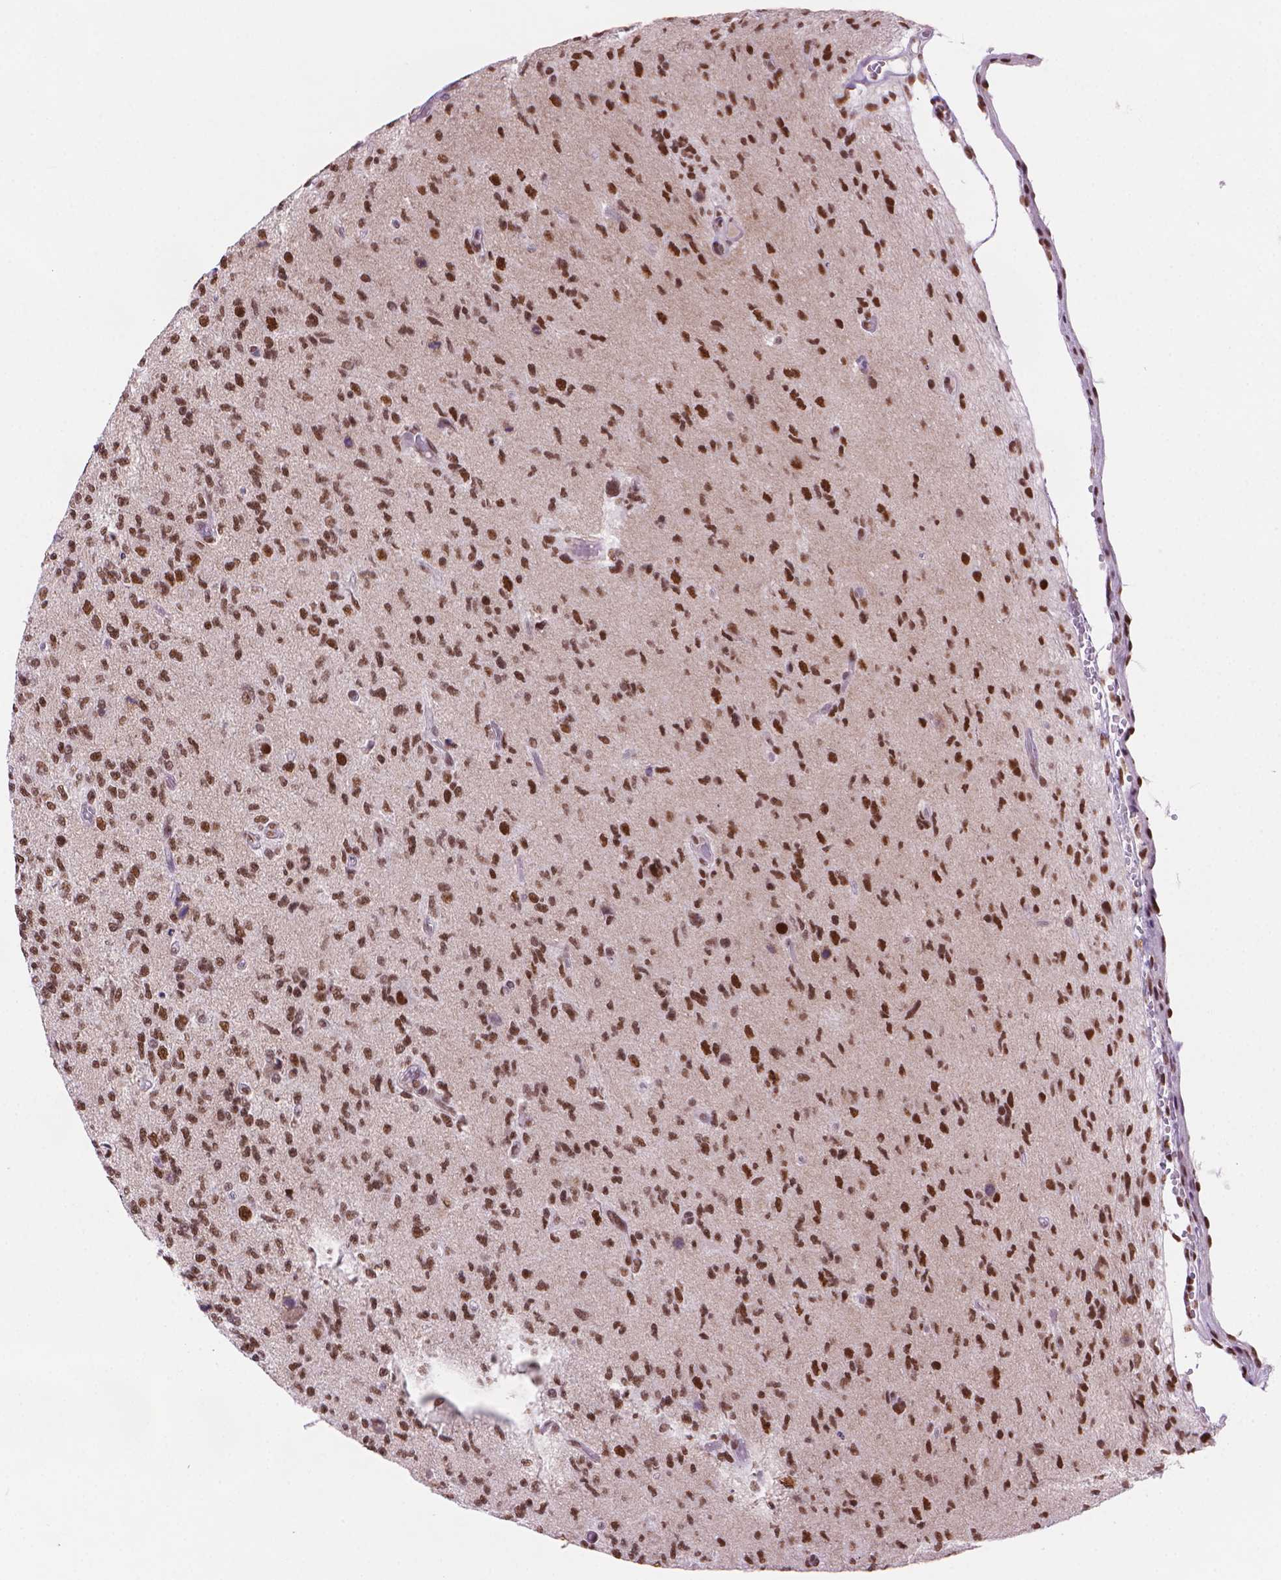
{"staining": {"intensity": "moderate", "quantity": ">75%", "location": "nuclear"}, "tissue": "glioma", "cell_type": "Tumor cells", "image_type": "cancer", "snomed": [{"axis": "morphology", "description": "Glioma, malignant, High grade"}, {"axis": "topography", "description": "Brain"}], "caption": "The micrograph reveals staining of high-grade glioma (malignant), revealing moderate nuclear protein positivity (brown color) within tumor cells.", "gene": "RPA4", "patient": {"sex": "male", "age": 56}}